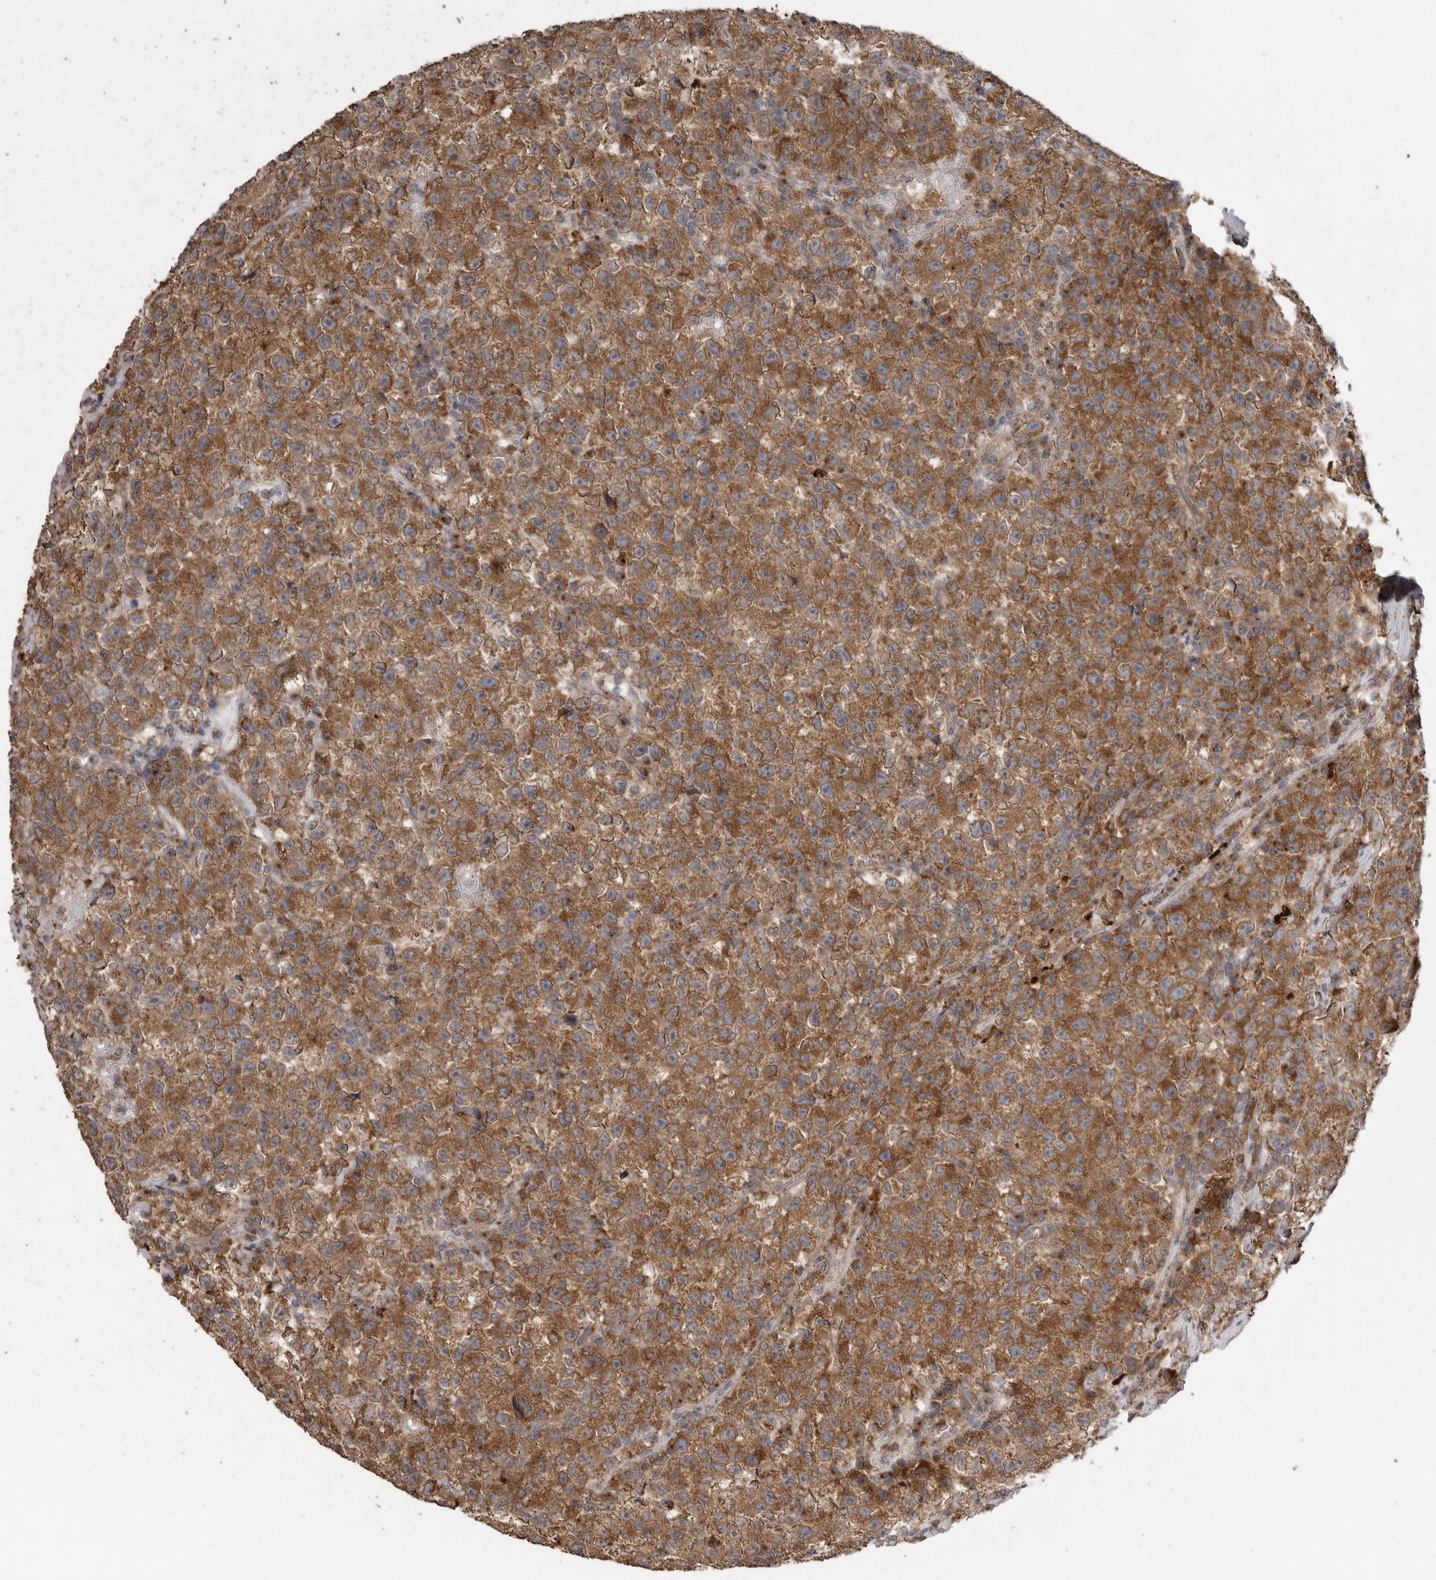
{"staining": {"intensity": "strong", "quantity": ">75%", "location": "cytoplasmic/membranous"}, "tissue": "testis cancer", "cell_type": "Tumor cells", "image_type": "cancer", "snomed": [{"axis": "morphology", "description": "Seminoma, NOS"}, {"axis": "topography", "description": "Testis"}], "caption": "Strong cytoplasmic/membranous expression for a protein is seen in approximately >75% of tumor cells of testis cancer (seminoma) using IHC.", "gene": "PODXL2", "patient": {"sex": "male", "age": 22}}